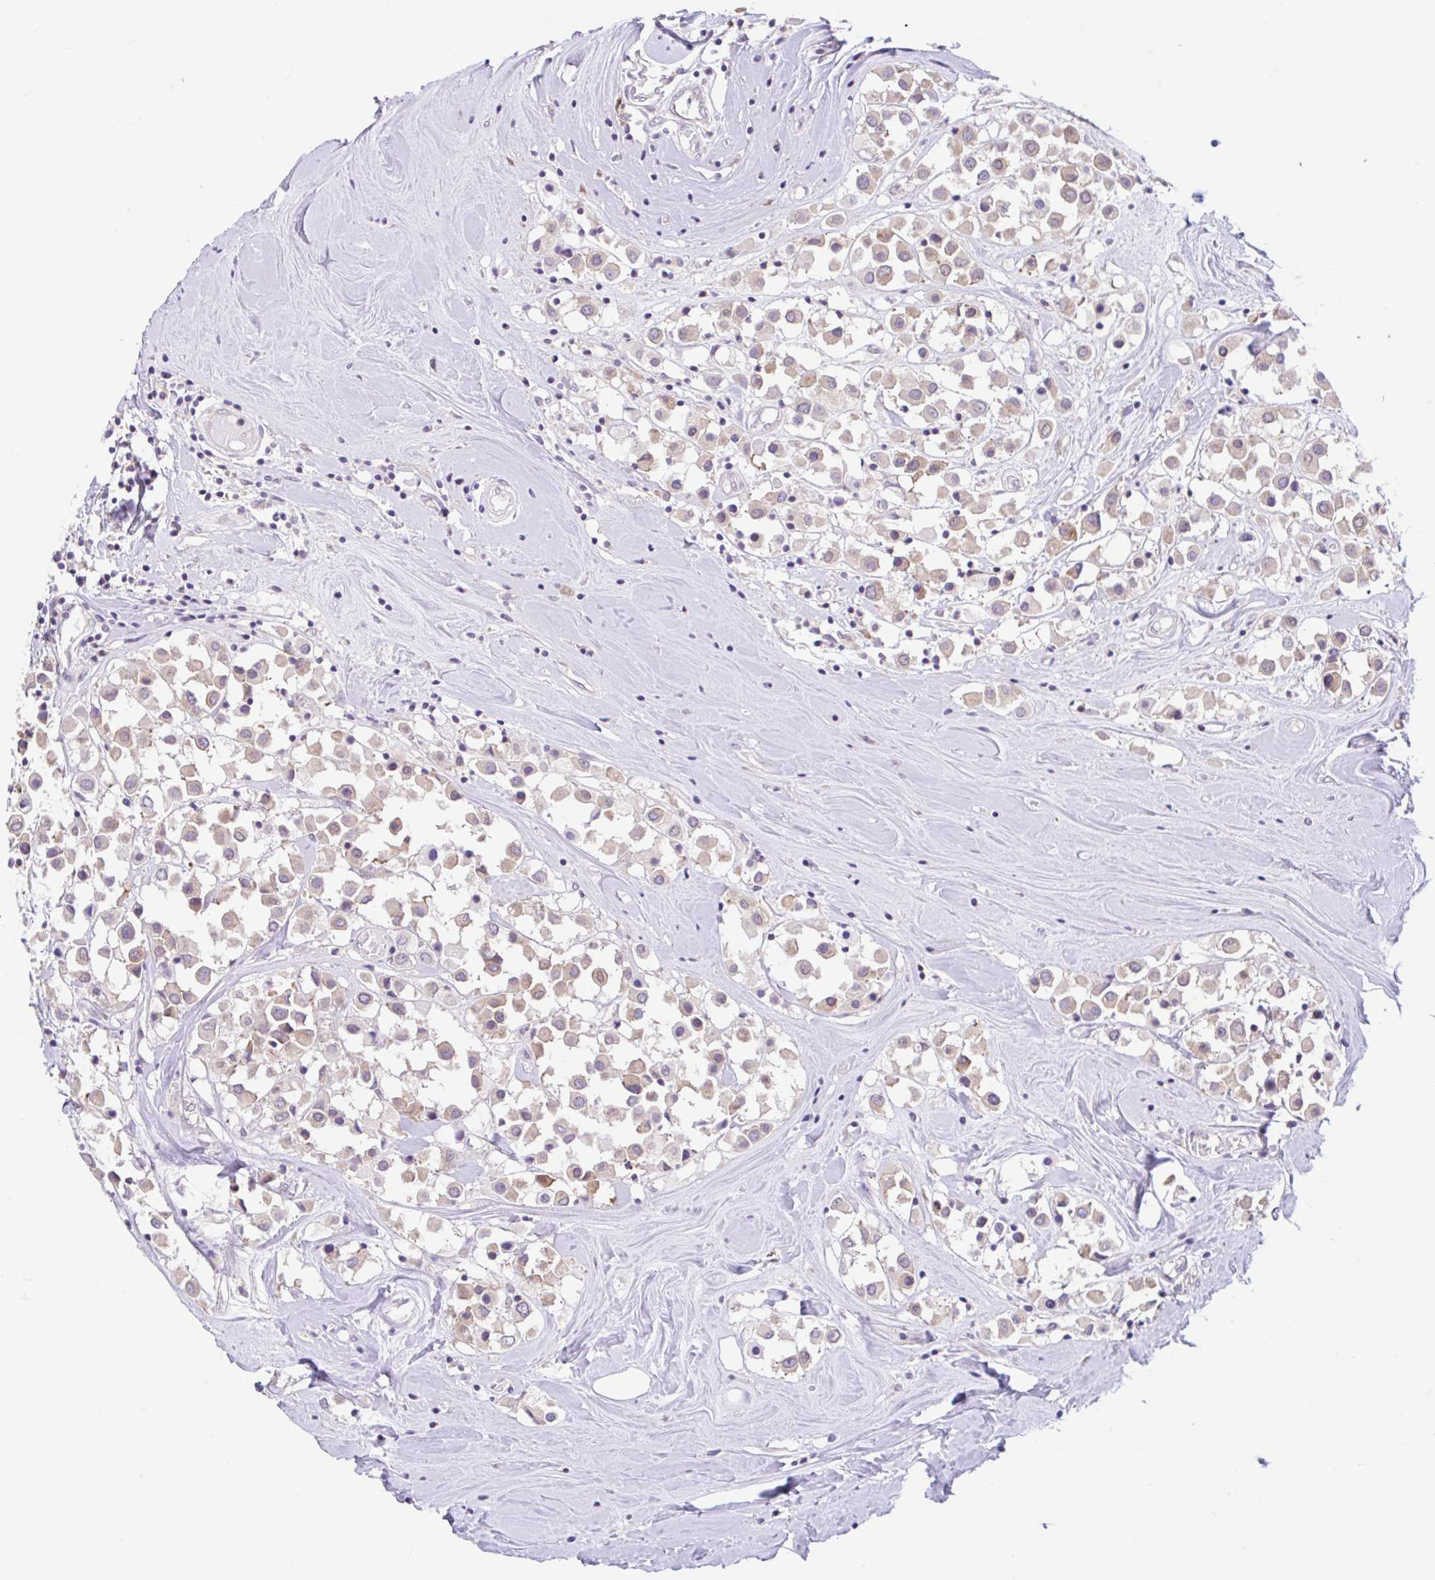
{"staining": {"intensity": "moderate", "quantity": "<25%", "location": "cytoplasmic/membranous"}, "tissue": "breast cancer", "cell_type": "Tumor cells", "image_type": "cancer", "snomed": [{"axis": "morphology", "description": "Duct carcinoma"}, {"axis": "topography", "description": "Breast"}], "caption": "IHC (DAB (3,3'-diaminobenzidine)) staining of human breast cancer (invasive ductal carcinoma) reveals moderate cytoplasmic/membranous protein expression in about <25% of tumor cells.", "gene": "RALBP1", "patient": {"sex": "female", "age": 61}}